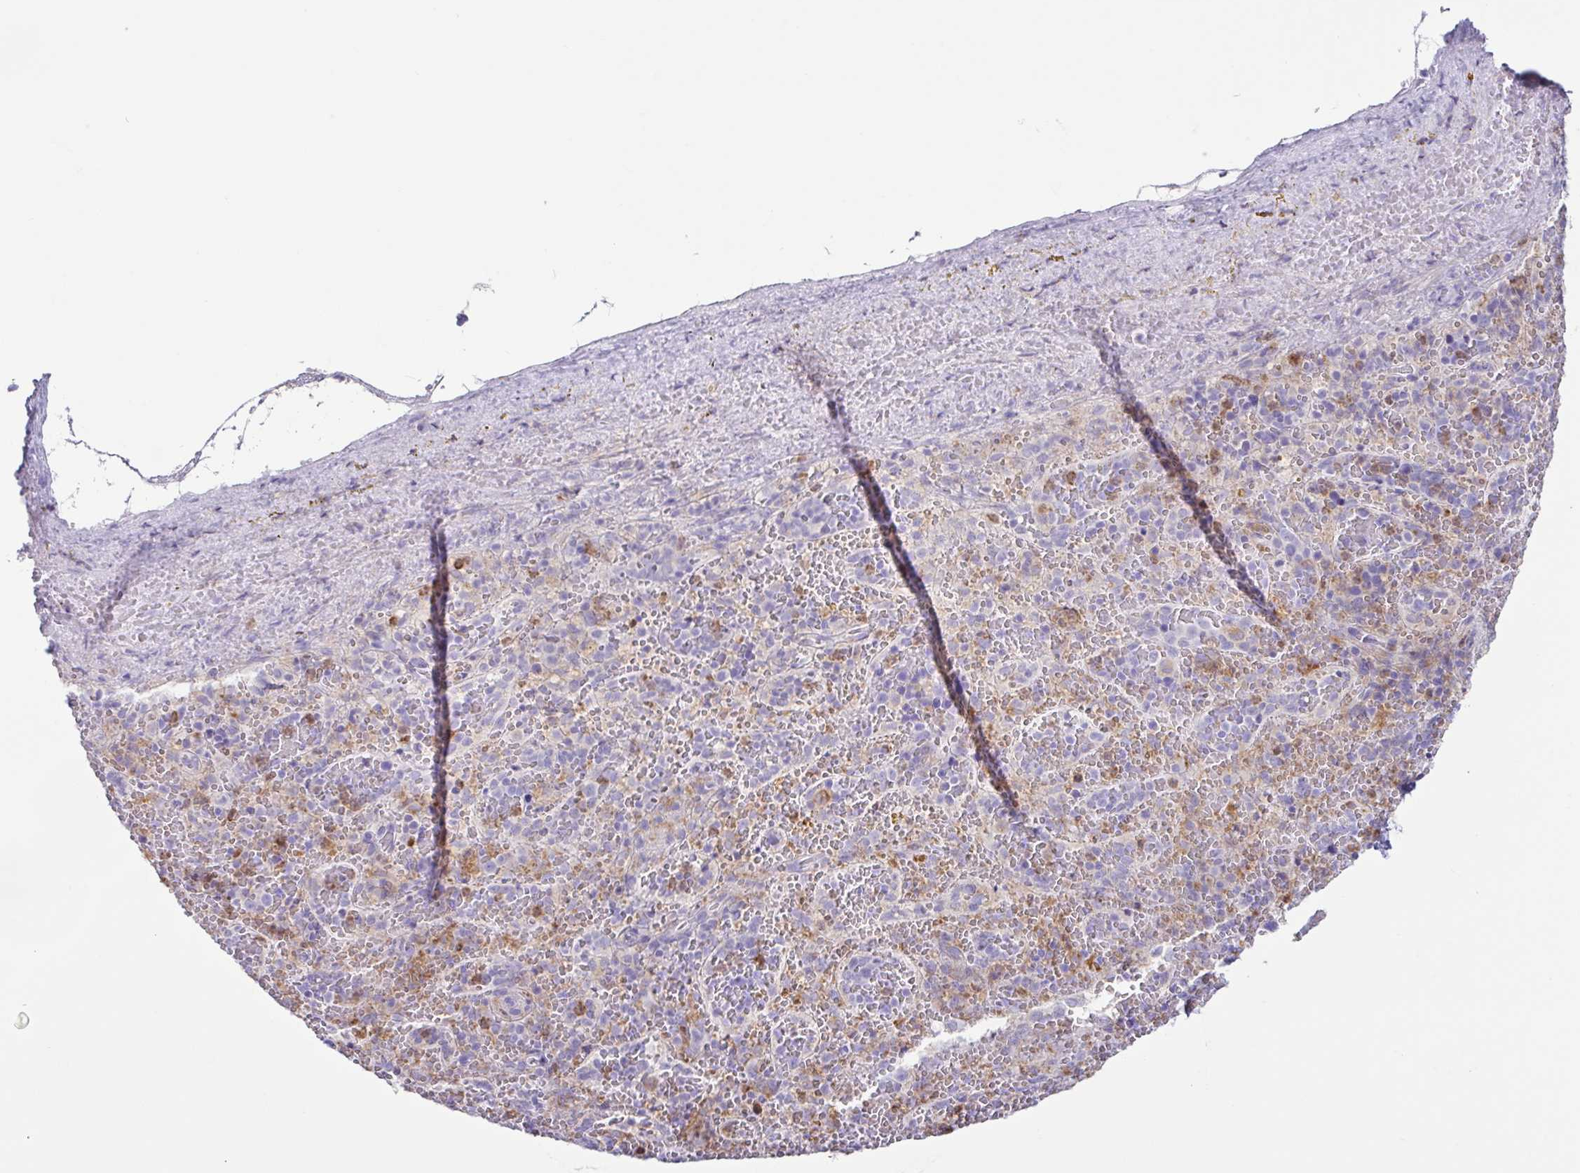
{"staining": {"intensity": "moderate", "quantity": "<25%", "location": "cytoplasmic/membranous"}, "tissue": "spleen", "cell_type": "Cells in red pulp", "image_type": "normal", "snomed": [{"axis": "morphology", "description": "Normal tissue, NOS"}, {"axis": "topography", "description": "Spleen"}], "caption": "Moderate cytoplasmic/membranous expression is appreciated in about <25% of cells in red pulp in normal spleen. The protein of interest is shown in brown color, while the nuclei are stained blue.", "gene": "ATP6V1G2", "patient": {"sex": "female", "age": 50}}